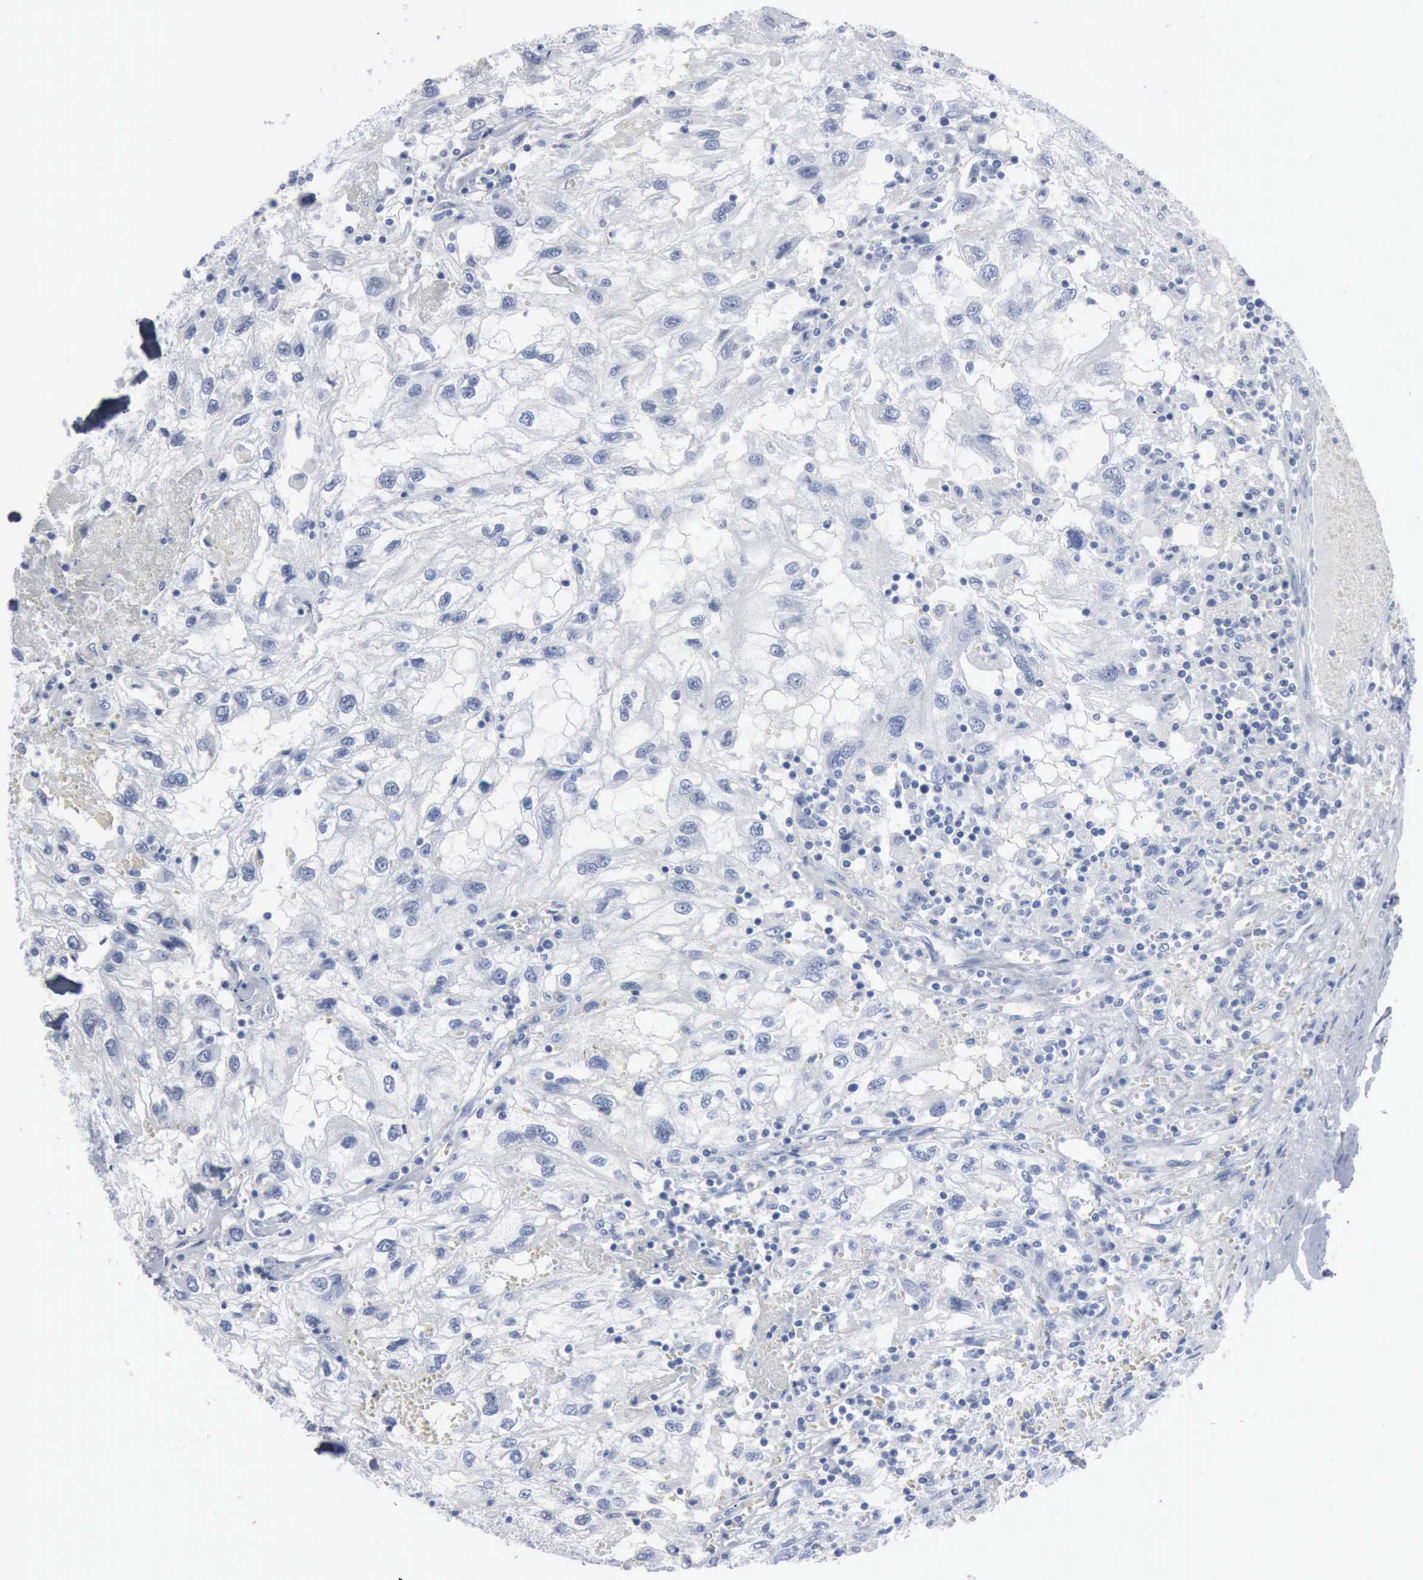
{"staining": {"intensity": "negative", "quantity": "none", "location": "none"}, "tissue": "renal cancer", "cell_type": "Tumor cells", "image_type": "cancer", "snomed": [{"axis": "morphology", "description": "Normal tissue, NOS"}, {"axis": "morphology", "description": "Adenocarcinoma, NOS"}, {"axis": "topography", "description": "Kidney"}], "caption": "Immunohistochemical staining of renal cancer (adenocarcinoma) displays no significant positivity in tumor cells. (Brightfield microscopy of DAB (3,3'-diaminobenzidine) immunohistochemistry at high magnification).", "gene": "DMD", "patient": {"sex": "male", "age": 71}}